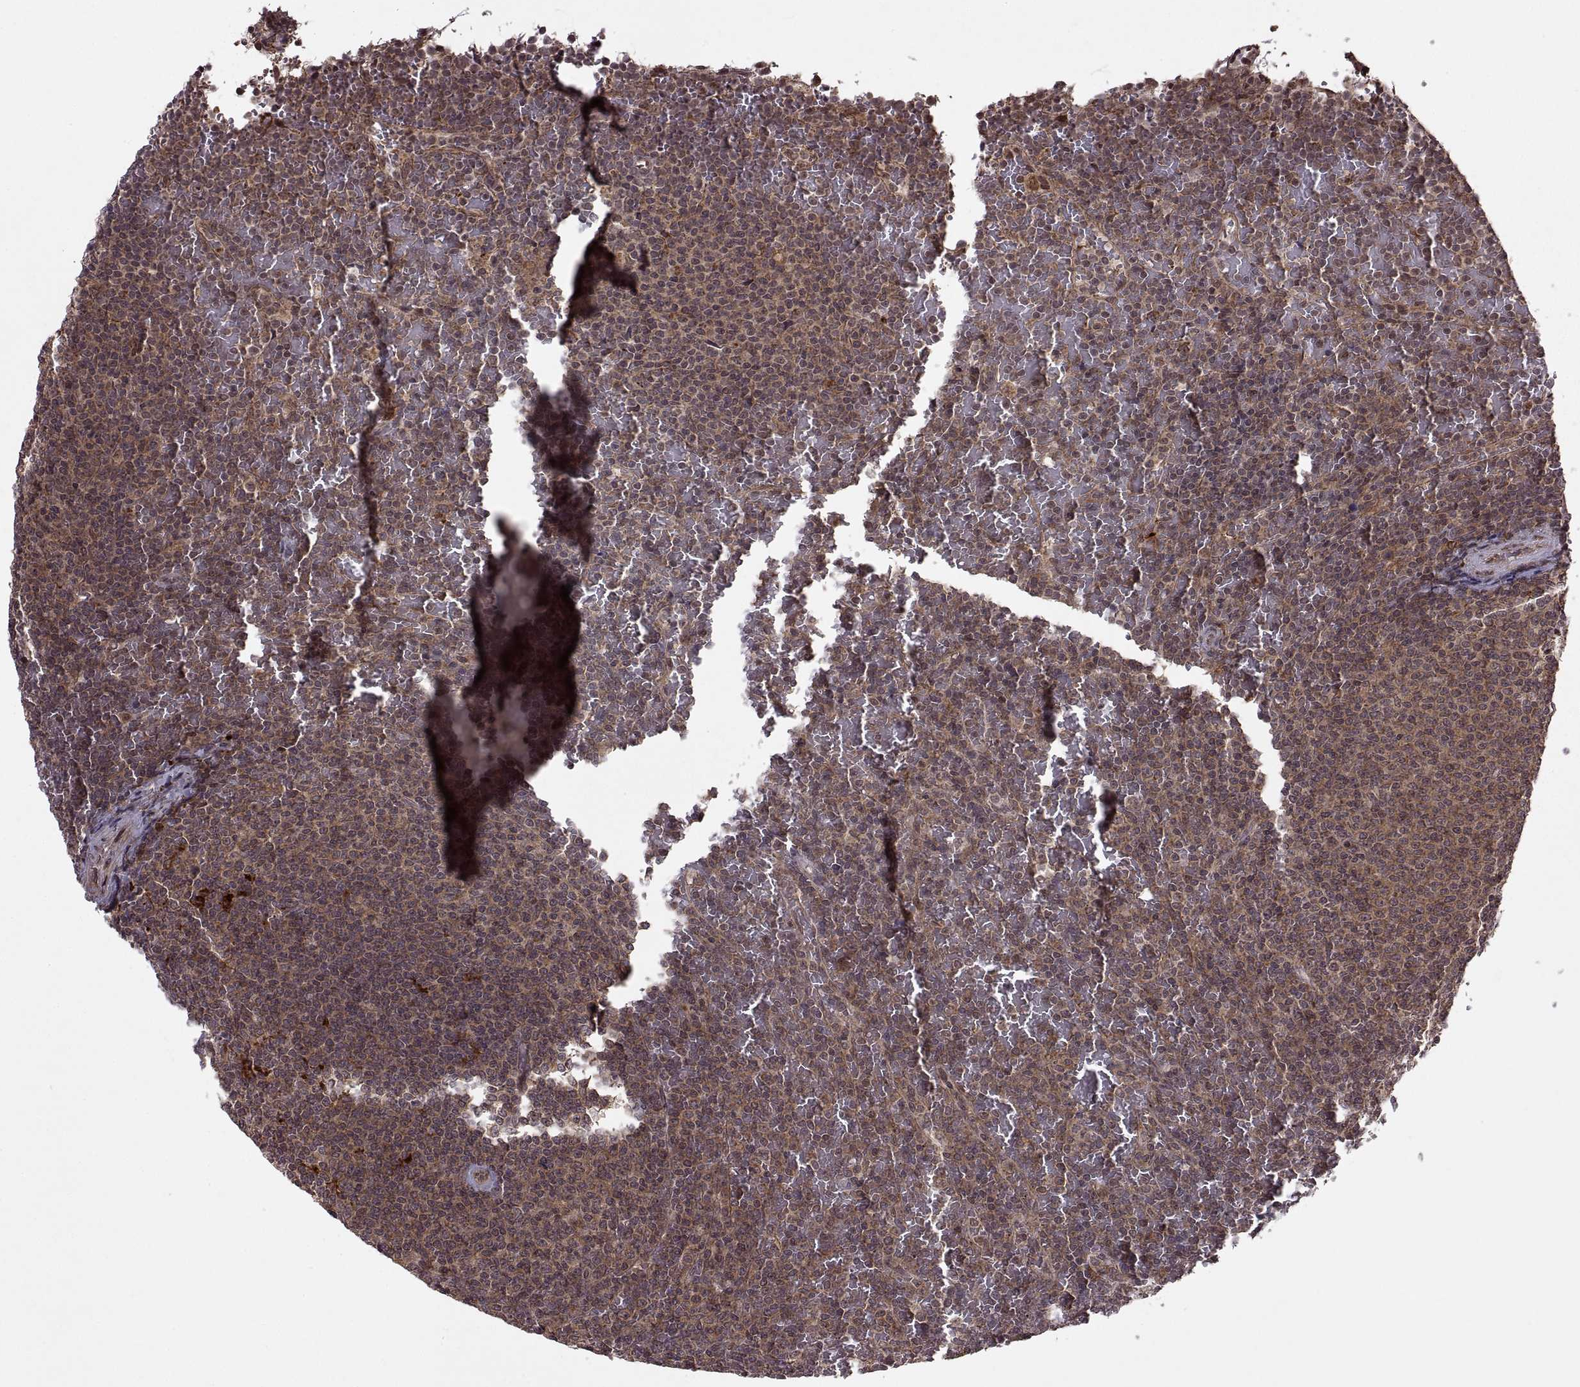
{"staining": {"intensity": "moderate", "quantity": ">75%", "location": "cytoplasmic/membranous"}, "tissue": "lymphoma", "cell_type": "Tumor cells", "image_type": "cancer", "snomed": [{"axis": "morphology", "description": "Malignant lymphoma, non-Hodgkin's type, Low grade"}, {"axis": "topography", "description": "Spleen"}], "caption": "Moderate cytoplasmic/membranous staining for a protein is appreciated in approximately >75% of tumor cells of low-grade malignant lymphoma, non-Hodgkin's type using IHC.", "gene": "PTOV1", "patient": {"sex": "female", "age": 77}}